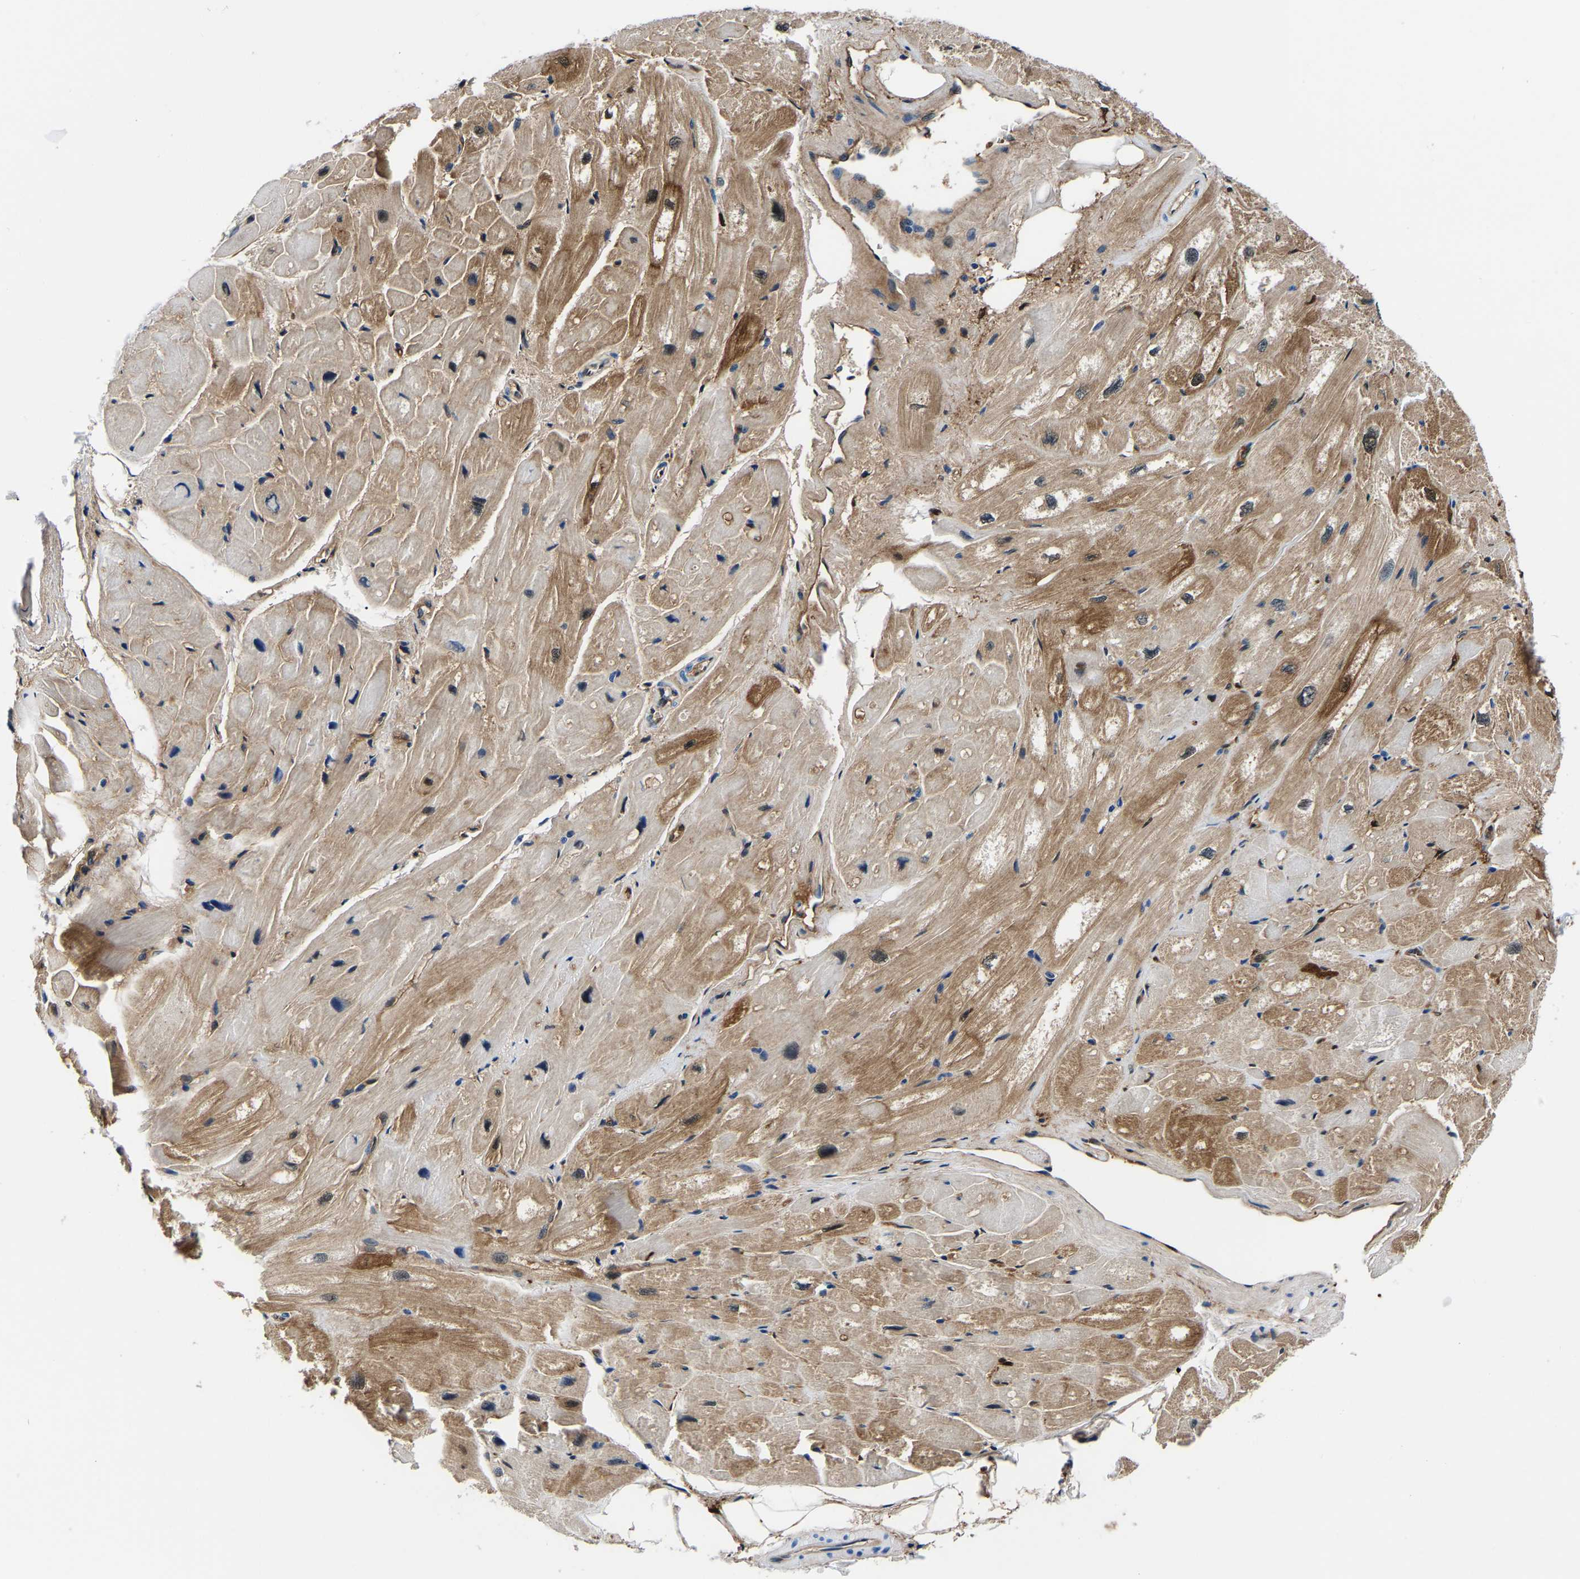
{"staining": {"intensity": "moderate", "quantity": "25%-75%", "location": "cytoplasmic/membranous"}, "tissue": "heart muscle", "cell_type": "Cardiomyocytes", "image_type": "normal", "snomed": [{"axis": "morphology", "description": "Normal tissue, NOS"}, {"axis": "topography", "description": "Heart"}], "caption": "Protein expression analysis of unremarkable heart muscle shows moderate cytoplasmic/membranous positivity in about 25%-75% of cardiomyocytes.", "gene": "S100A13", "patient": {"sex": "male", "age": 49}}